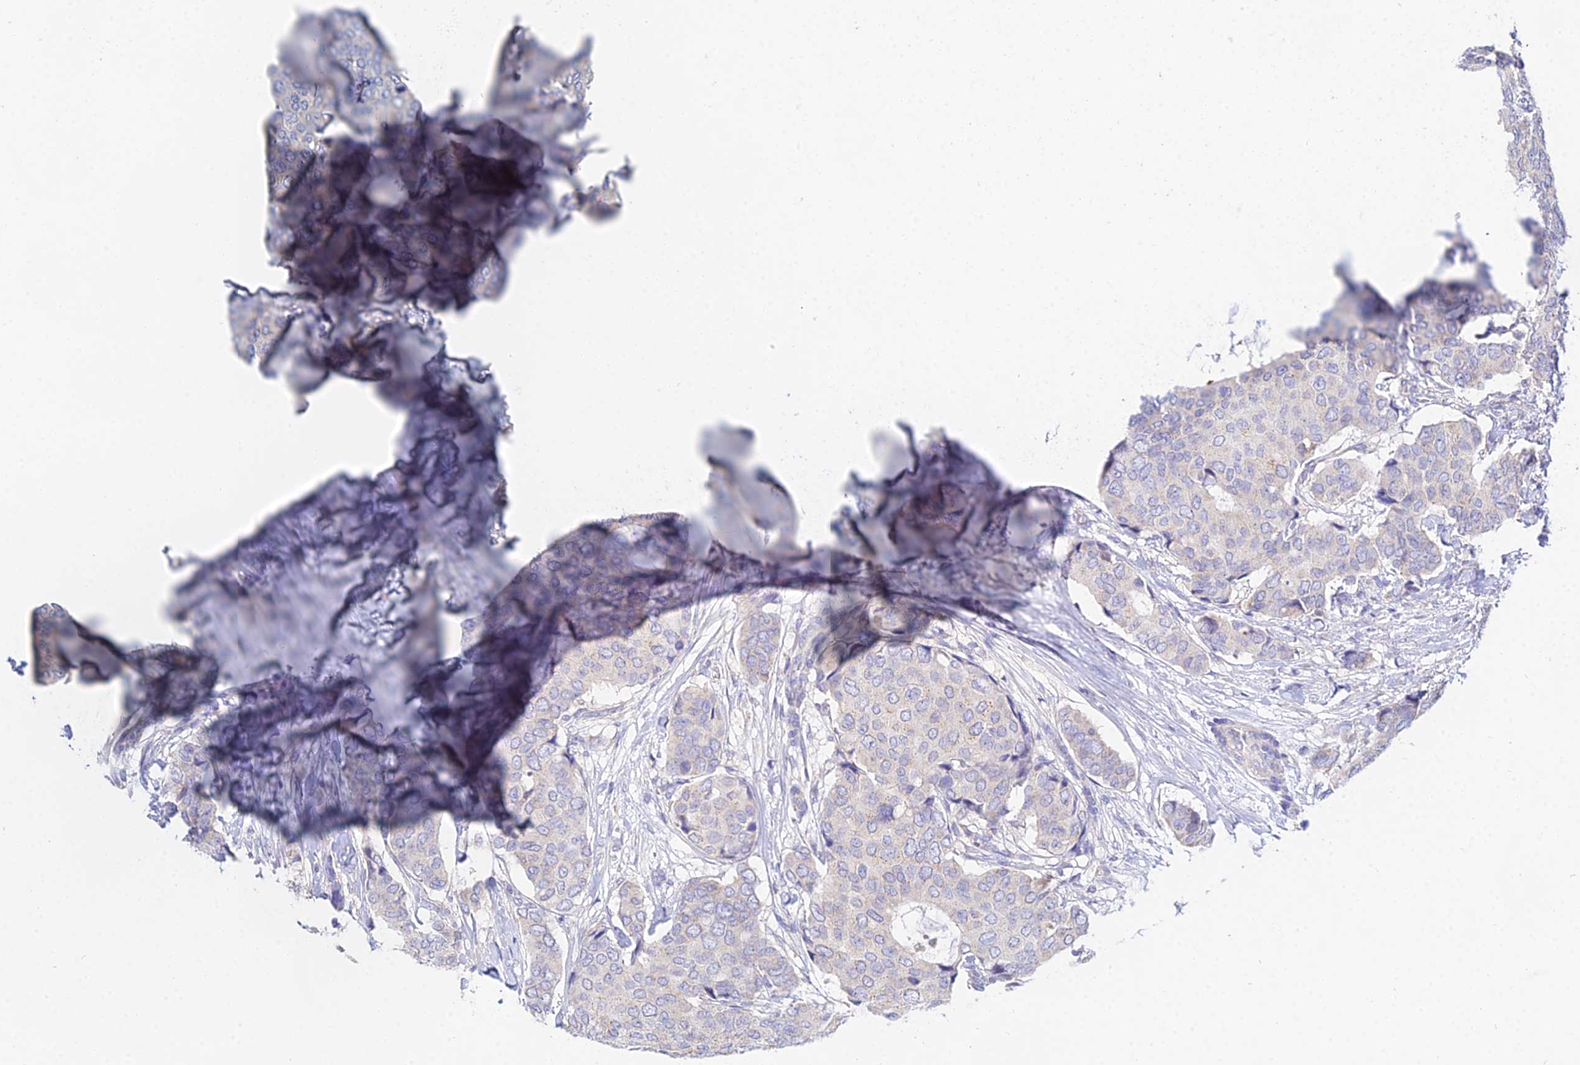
{"staining": {"intensity": "negative", "quantity": "none", "location": "none"}, "tissue": "breast cancer", "cell_type": "Tumor cells", "image_type": "cancer", "snomed": [{"axis": "morphology", "description": "Duct carcinoma"}, {"axis": "topography", "description": "Breast"}], "caption": "Immunohistochemistry (IHC) photomicrograph of human intraductal carcinoma (breast) stained for a protein (brown), which shows no expression in tumor cells.", "gene": "PPP2R2C", "patient": {"sex": "female", "age": 75}}